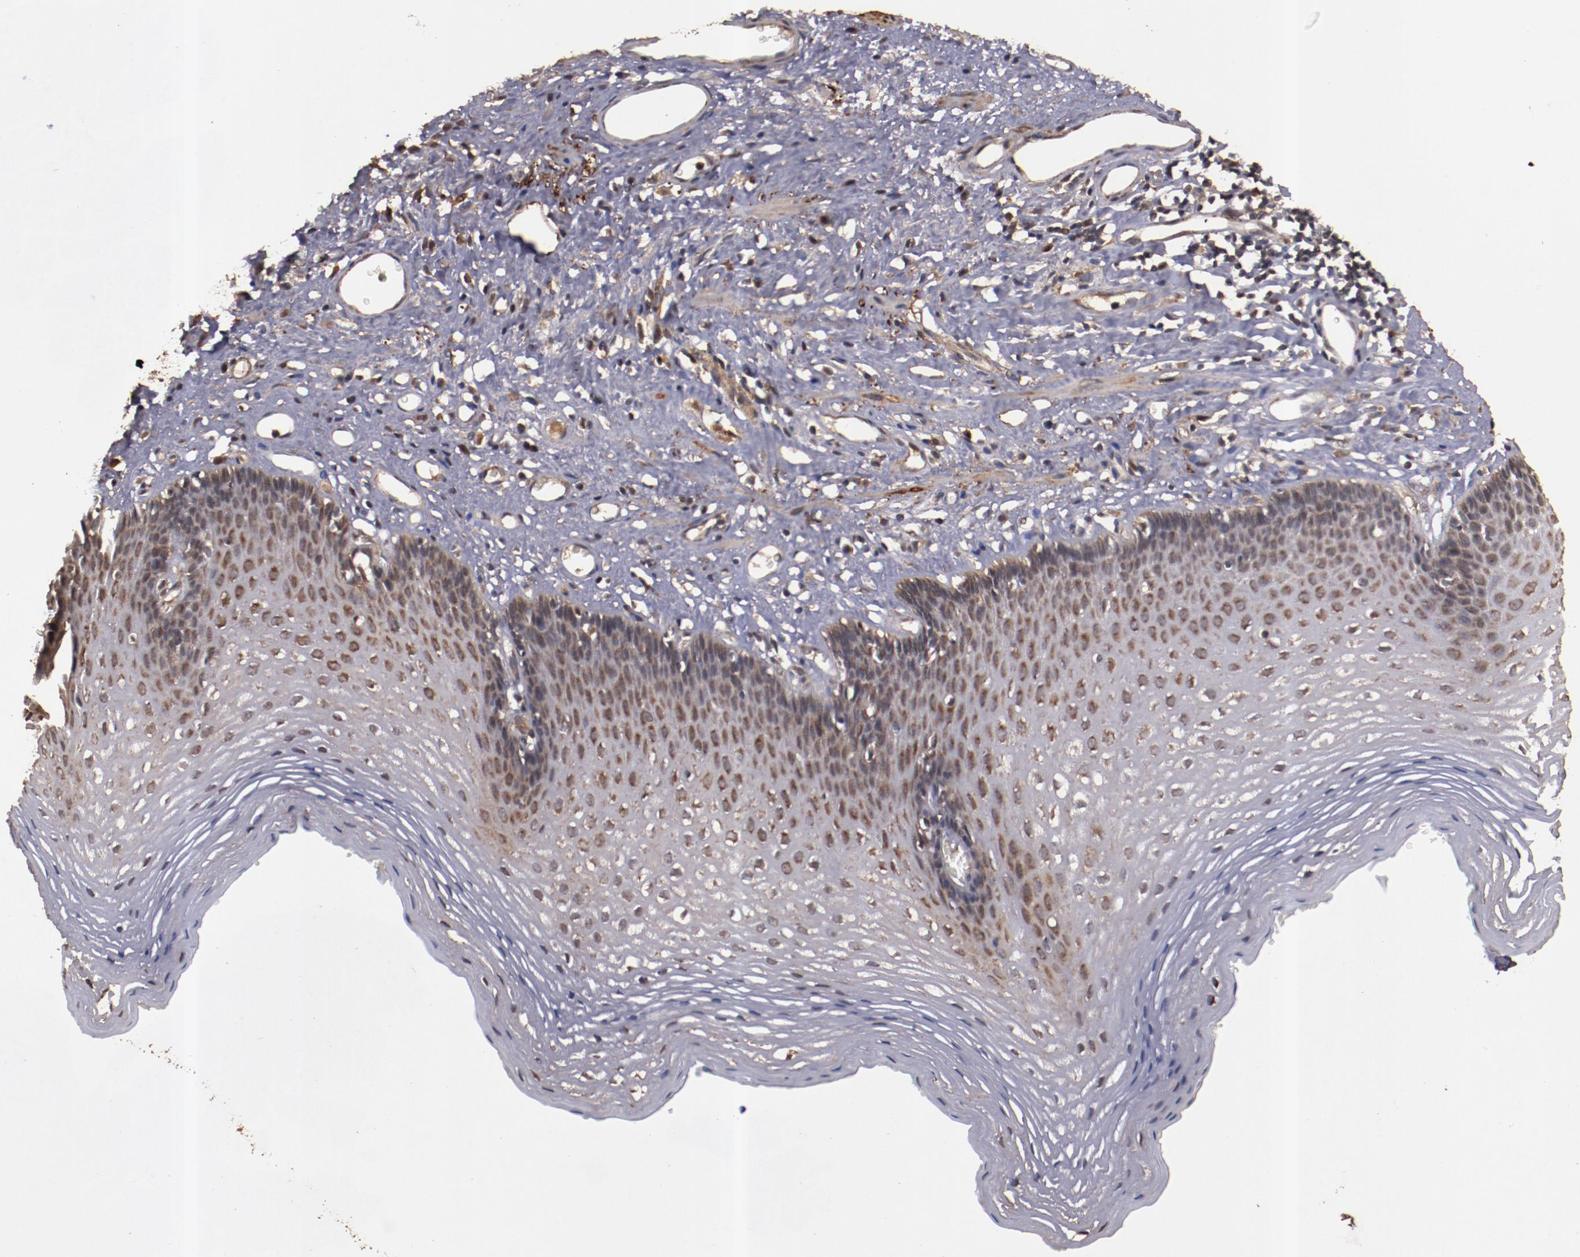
{"staining": {"intensity": "moderate", "quantity": "25%-75%", "location": "cytoplasmic/membranous"}, "tissue": "esophagus", "cell_type": "Squamous epithelial cells", "image_type": "normal", "snomed": [{"axis": "morphology", "description": "Normal tissue, NOS"}, {"axis": "topography", "description": "Esophagus"}], "caption": "A high-resolution histopathology image shows immunohistochemistry (IHC) staining of benign esophagus, which displays moderate cytoplasmic/membranous staining in about 25%-75% of squamous epithelial cells.", "gene": "TXNDC16", "patient": {"sex": "female", "age": 70}}